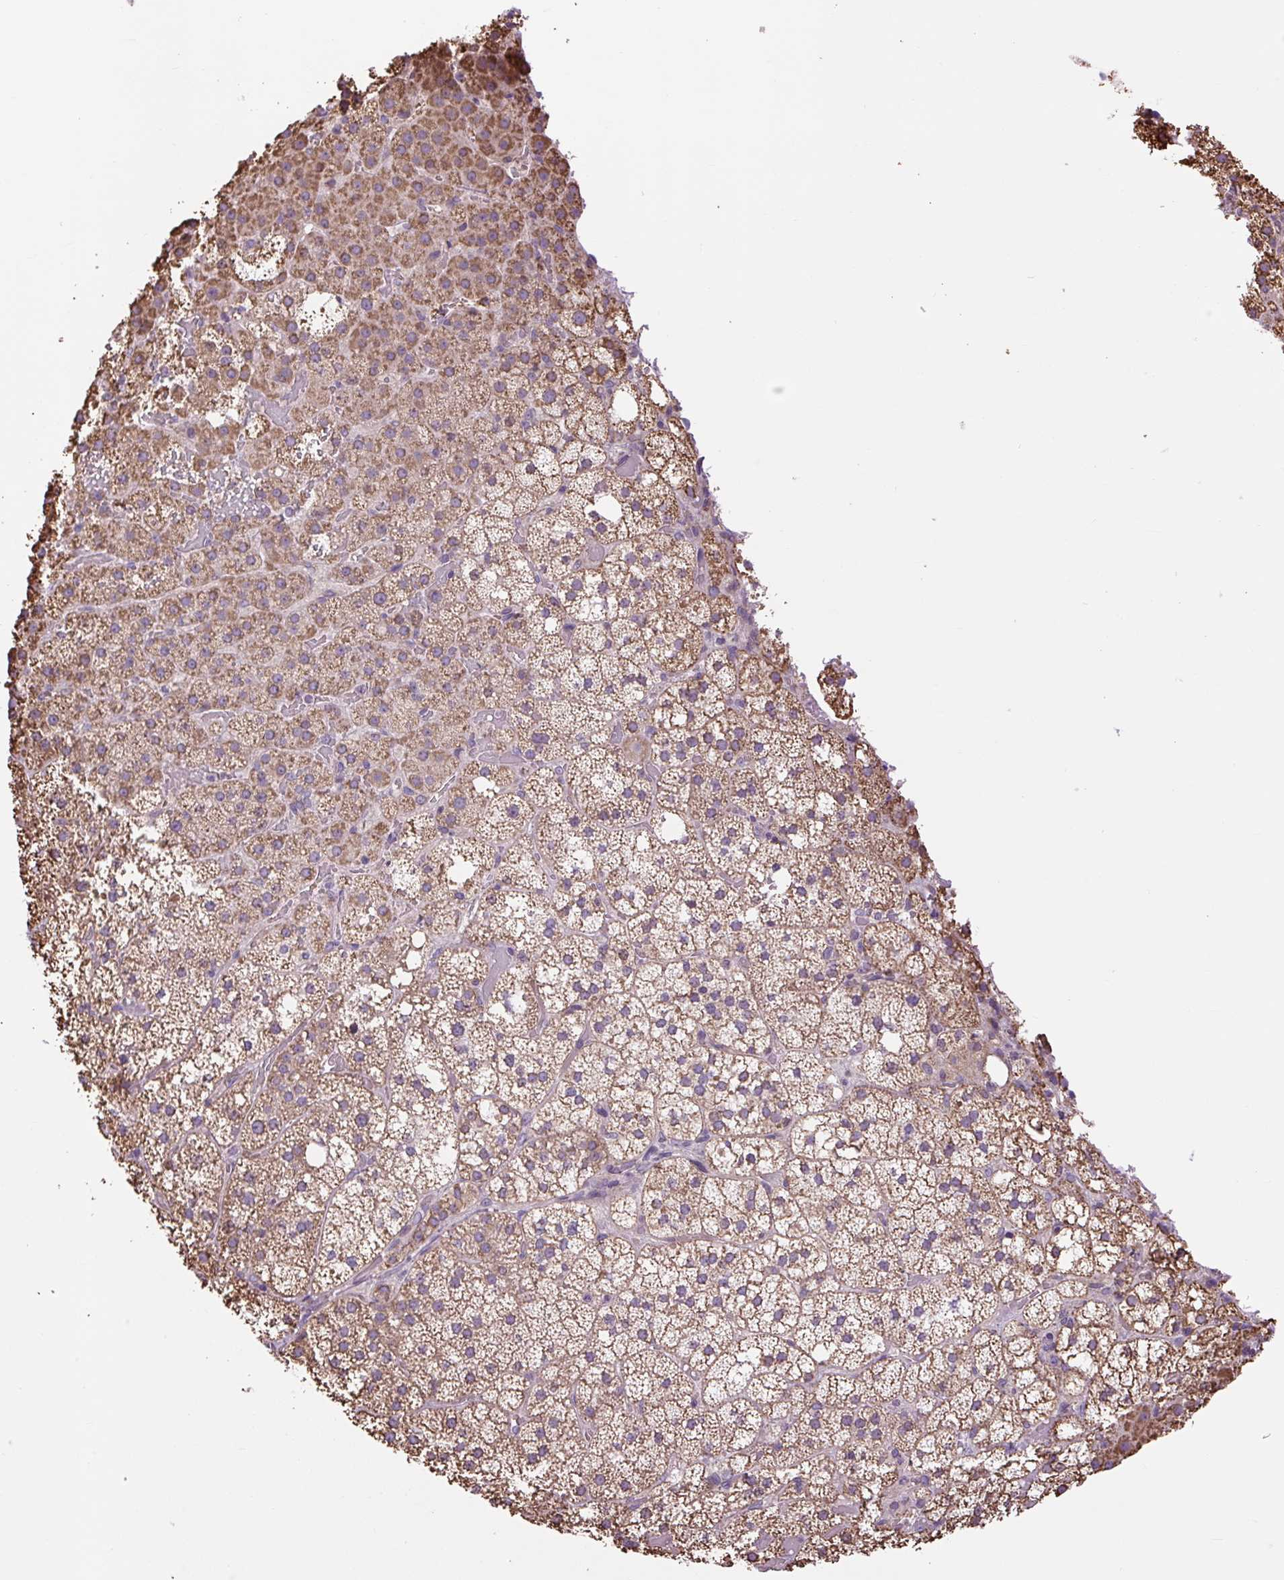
{"staining": {"intensity": "moderate", "quantity": ">75%", "location": "cytoplasmic/membranous"}, "tissue": "adrenal gland", "cell_type": "Glandular cells", "image_type": "normal", "snomed": [{"axis": "morphology", "description": "Normal tissue, NOS"}, {"axis": "topography", "description": "Adrenal gland"}], "caption": "Immunohistochemistry (IHC) (DAB) staining of normal human adrenal gland reveals moderate cytoplasmic/membranous protein expression in about >75% of glandular cells. (DAB = brown stain, brightfield microscopy at high magnification).", "gene": "PLCG1", "patient": {"sex": "male", "age": 53}}